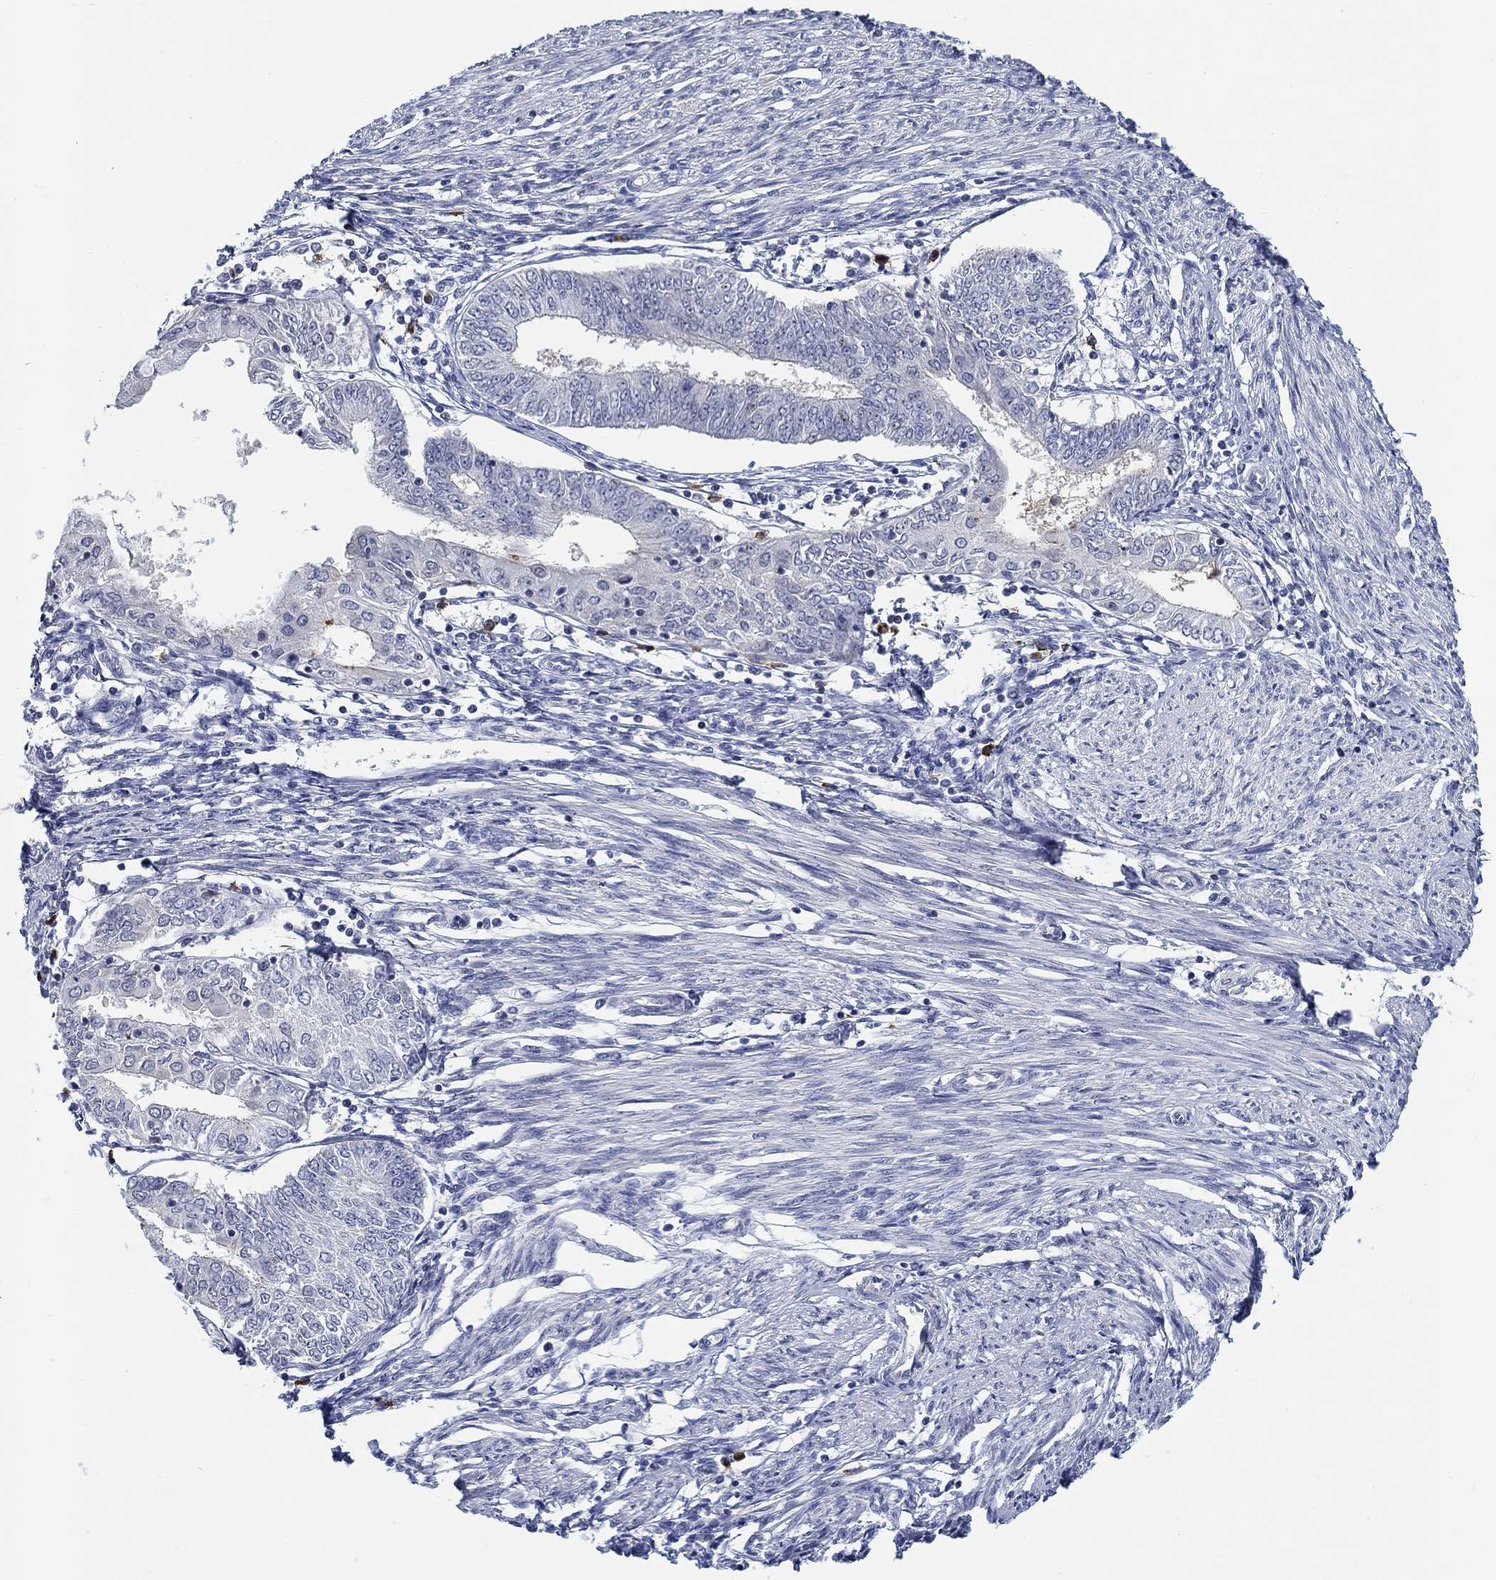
{"staining": {"intensity": "strong", "quantity": "<25%", "location": "cytoplasmic/membranous"}, "tissue": "endometrial cancer", "cell_type": "Tumor cells", "image_type": "cancer", "snomed": [{"axis": "morphology", "description": "Adenocarcinoma, NOS"}, {"axis": "topography", "description": "Endometrium"}], "caption": "Brown immunohistochemical staining in endometrial adenocarcinoma displays strong cytoplasmic/membranous staining in about <25% of tumor cells.", "gene": "SMIM18", "patient": {"sex": "female", "age": 68}}